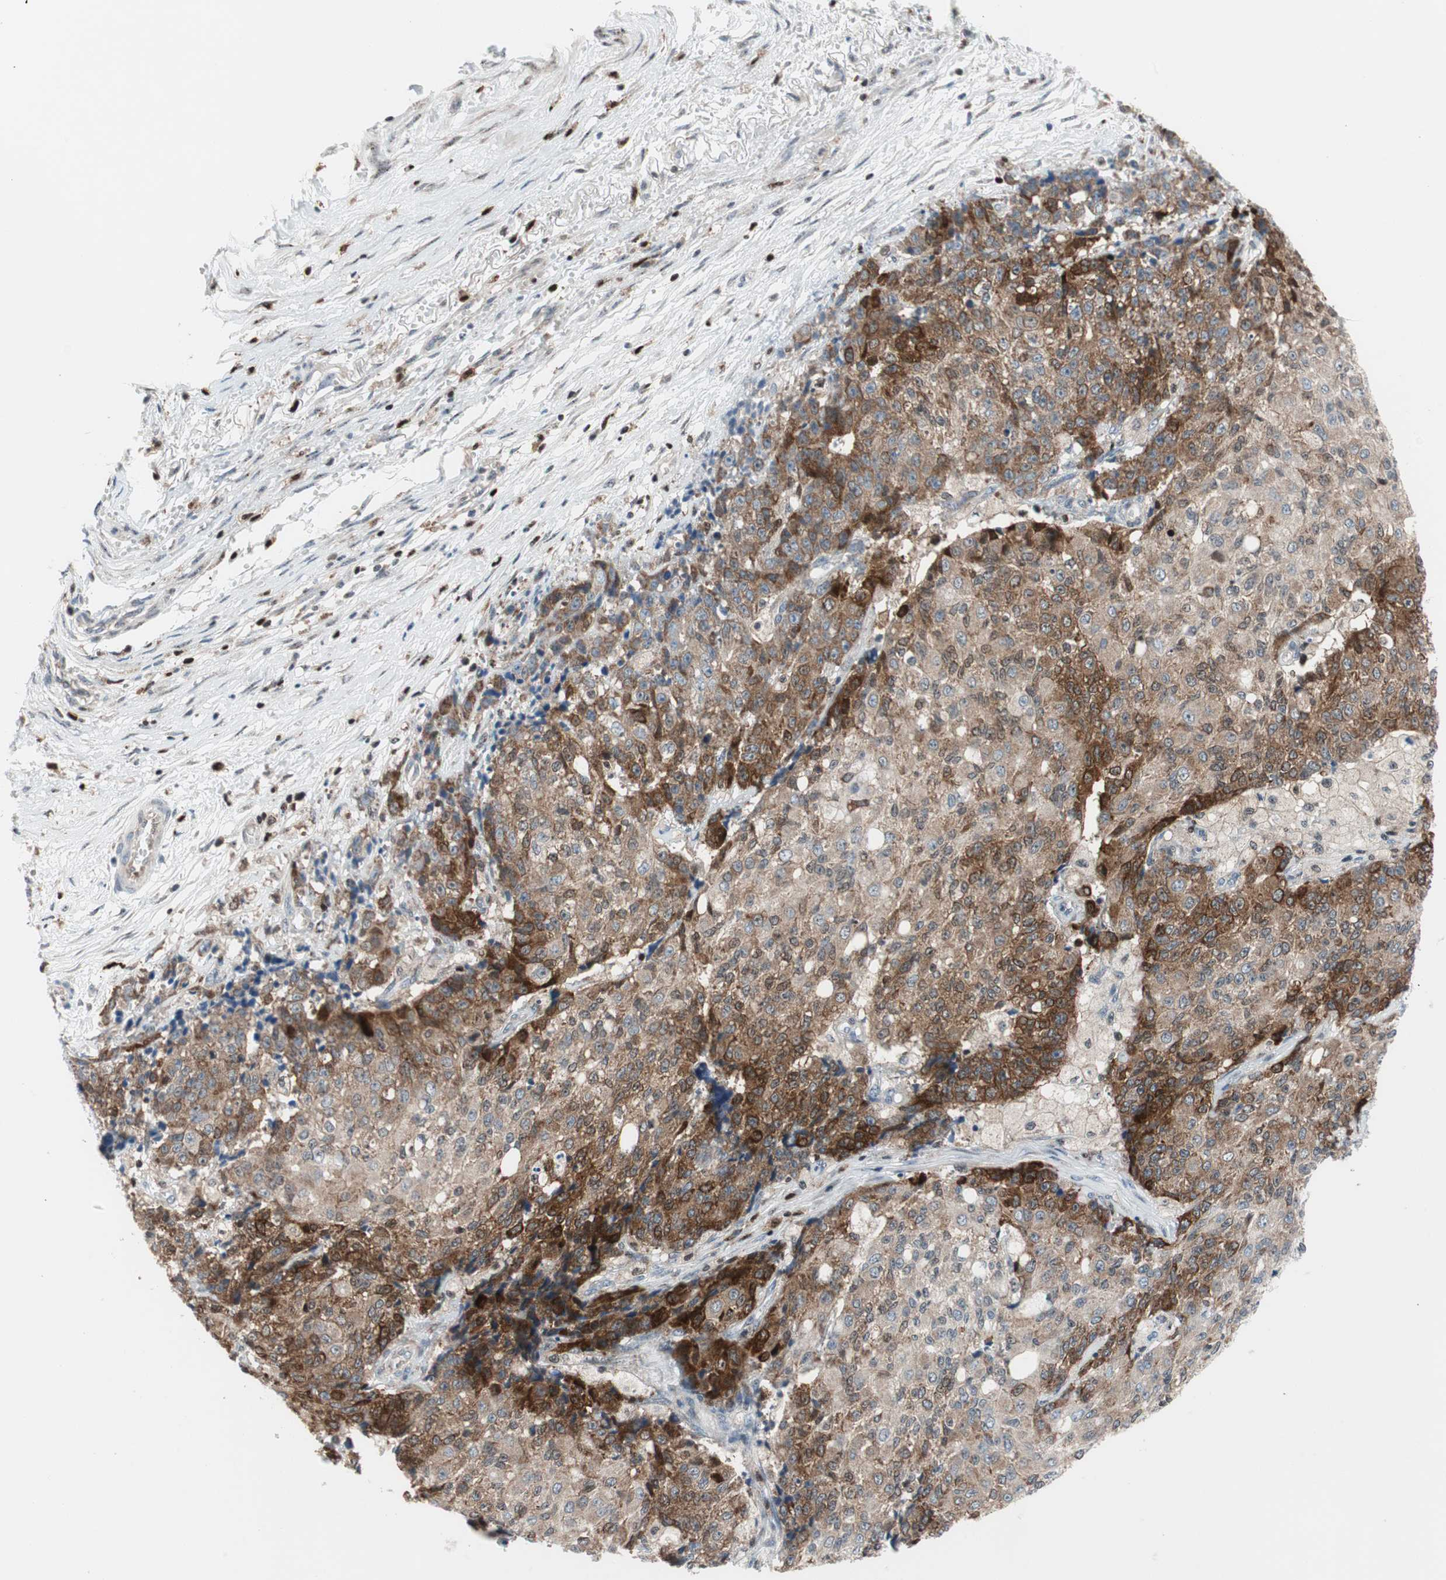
{"staining": {"intensity": "moderate", "quantity": ">75%", "location": "cytoplasmic/membranous"}, "tissue": "ovarian cancer", "cell_type": "Tumor cells", "image_type": "cancer", "snomed": [{"axis": "morphology", "description": "Carcinoma, endometroid"}, {"axis": "topography", "description": "Ovary"}], "caption": "Immunohistochemistry histopathology image of neoplastic tissue: endometroid carcinoma (ovarian) stained using immunohistochemistry (IHC) displays medium levels of moderate protein expression localized specifically in the cytoplasmic/membranous of tumor cells, appearing as a cytoplasmic/membranous brown color.", "gene": "RGS10", "patient": {"sex": "female", "age": 42}}